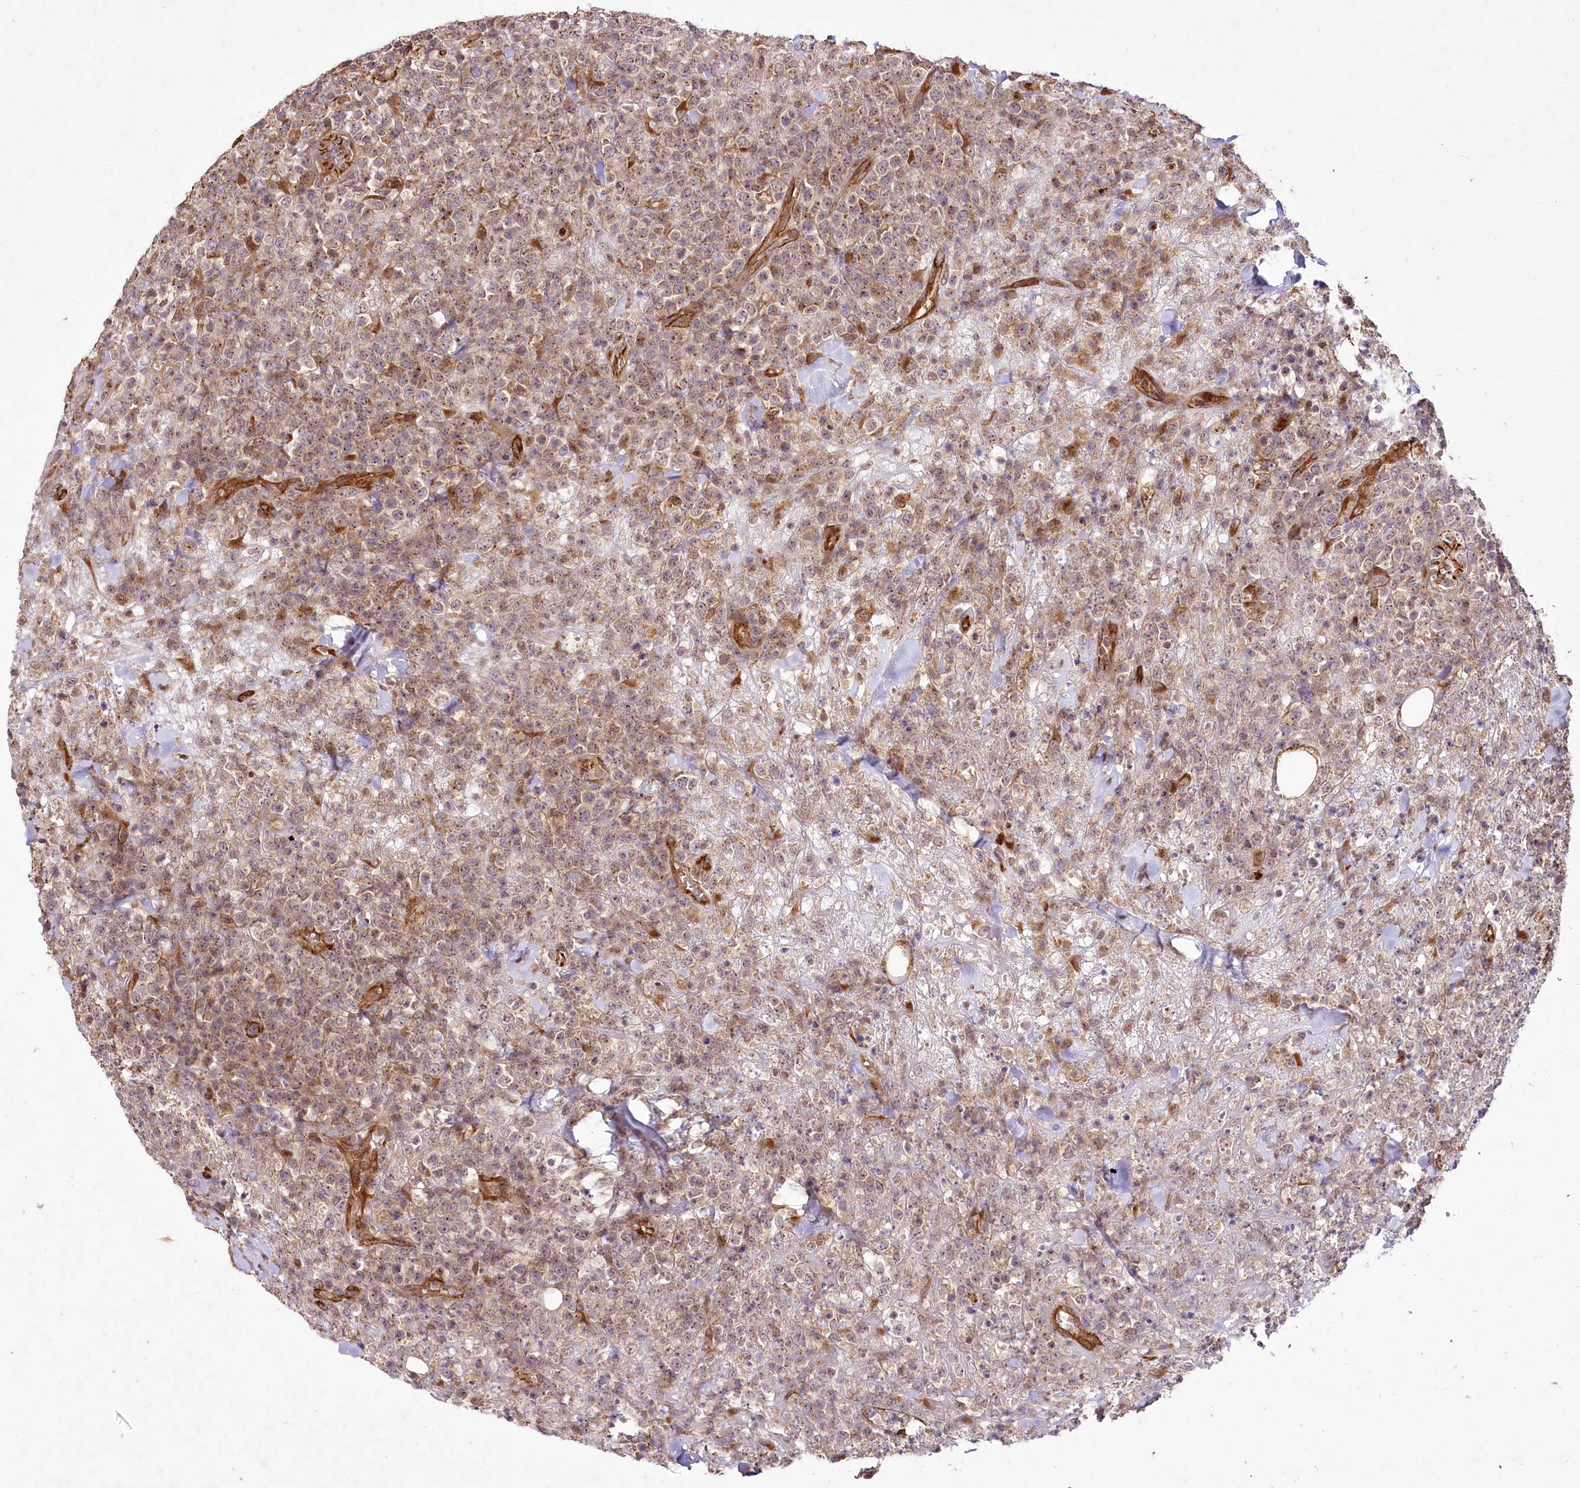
{"staining": {"intensity": "weak", "quantity": "25%-75%", "location": "nuclear"}, "tissue": "lymphoma", "cell_type": "Tumor cells", "image_type": "cancer", "snomed": [{"axis": "morphology", "description": "Malignant lymphoma, non-Hodgkin's type, High grade"}, {"axis": "topography", "description": "Colon"}], "caption": "The immunohistochemical stain labels weak nuclear staining in tumor cells of malignant lymphoma, non-Hodgkin's type (high-grade) tissue.", "gene": "ALKBH8", "patient": {"sex": "female", "age": 53}}